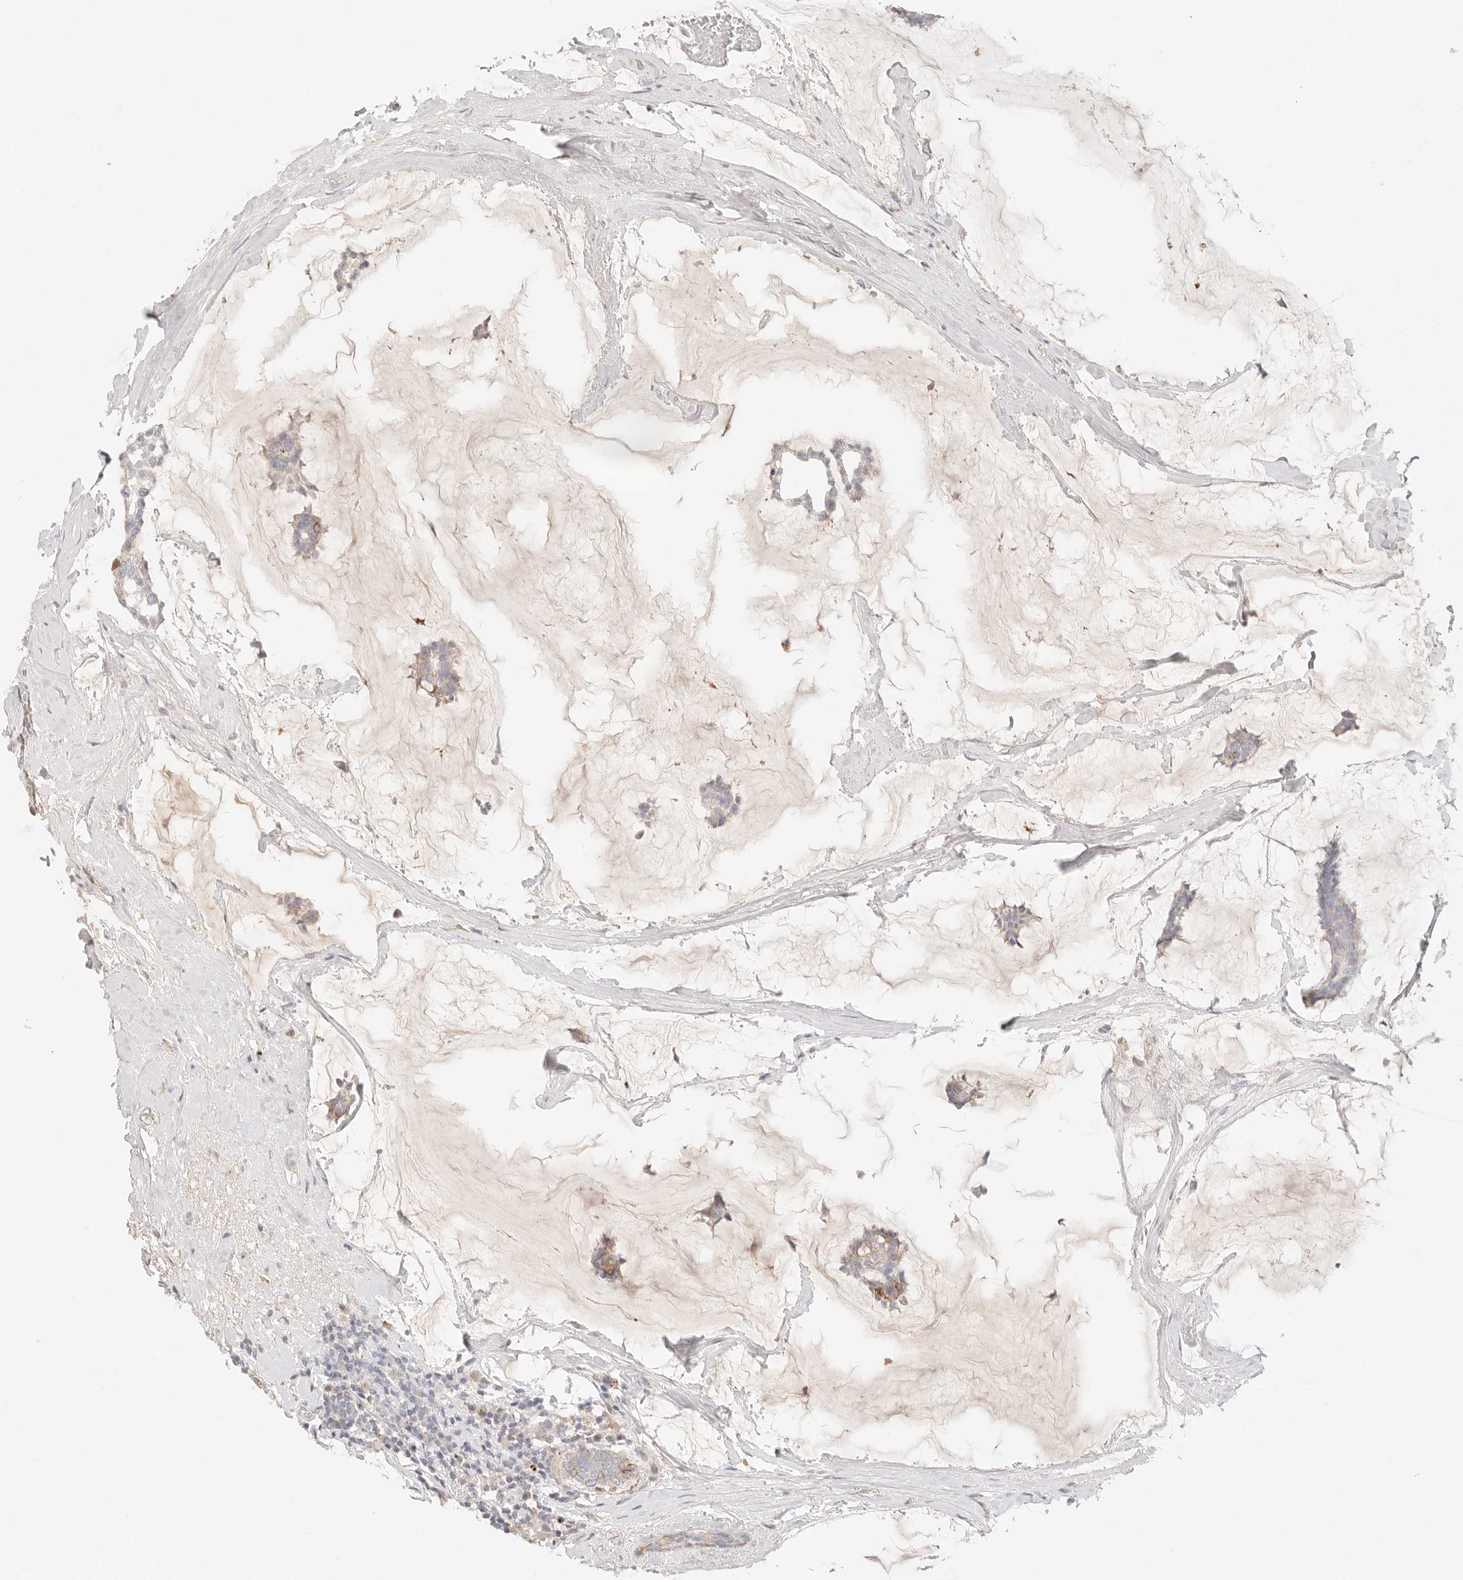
{"staining": {"intensity": "weak", "quantity": "<25%", "location": "cytoplasmic/membranous"}, "tissue": "breast cancer", "cell_type": "Tumor cells", "image_type": "cancer", "snomed": [{"axis": "morphology", "description": "Duct carcinoma"}, {"axis": "topography", "description": "Breast"}], "caption": "DAB (3,3'-diaminobenzidine) immunohistochemical staining of human intraductal carcinoma (breast) shows no significant staining in tumor cells.", "gene": "CEP120", "patient": {"sex": "female", "age": 93}}